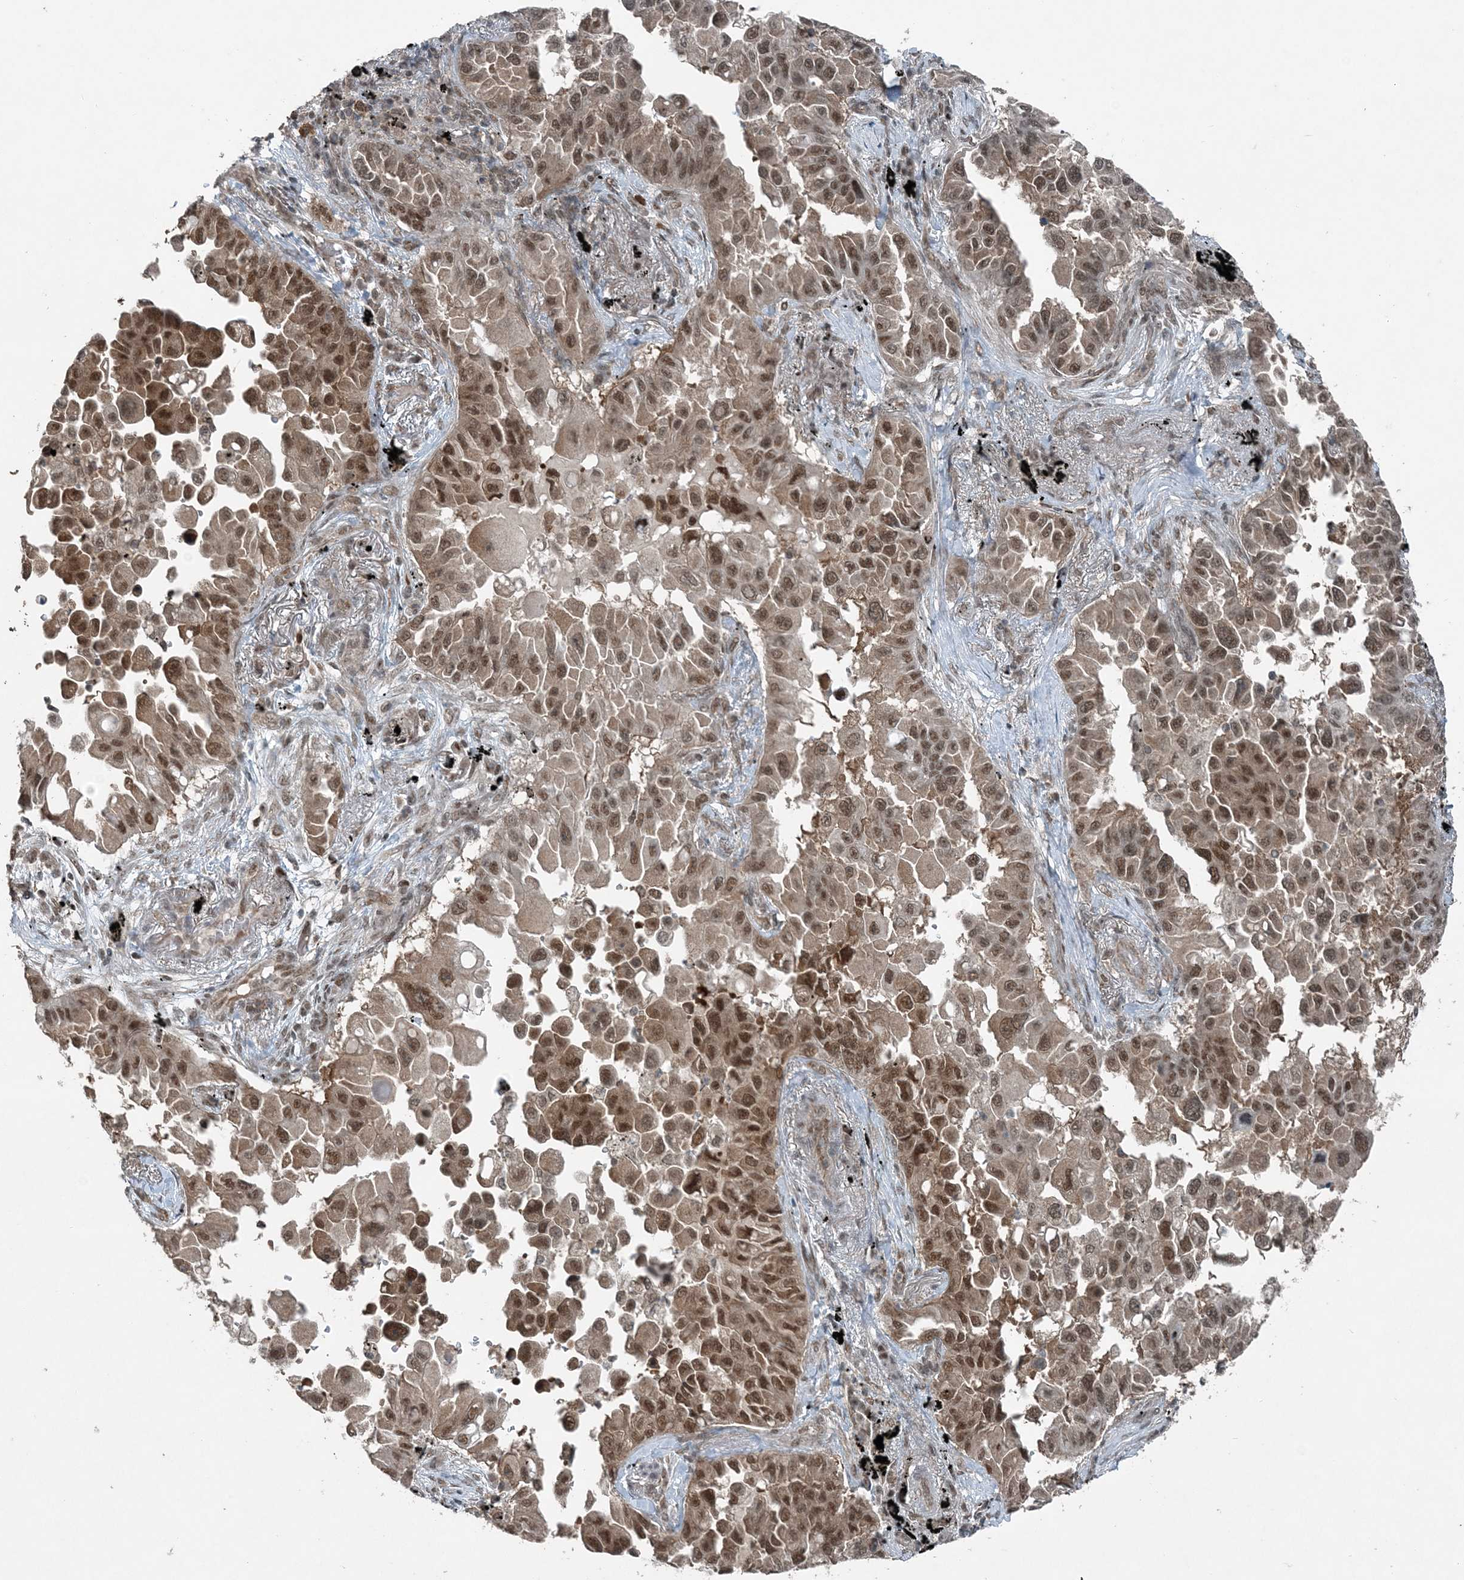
{"staining": {"intensity": "moderate", "quantity": ">75%", "location": "nuclear"}, "tissue": "lung cancer", "cell_type": "Tumor cells", "image_type": "cancer", "snomed": [{"axis": "morphology", "description": "Adenocarcinoma, NOS"}, {"axis": "topography", "description": "Lung"}], "caption": "Lung cancer stained with a brown dye shows moderate nuclear positive positivity in approximately >75% of tumor cells.", "gene": "COPS7B", "patient": {"sex": "female", "age": 67}}